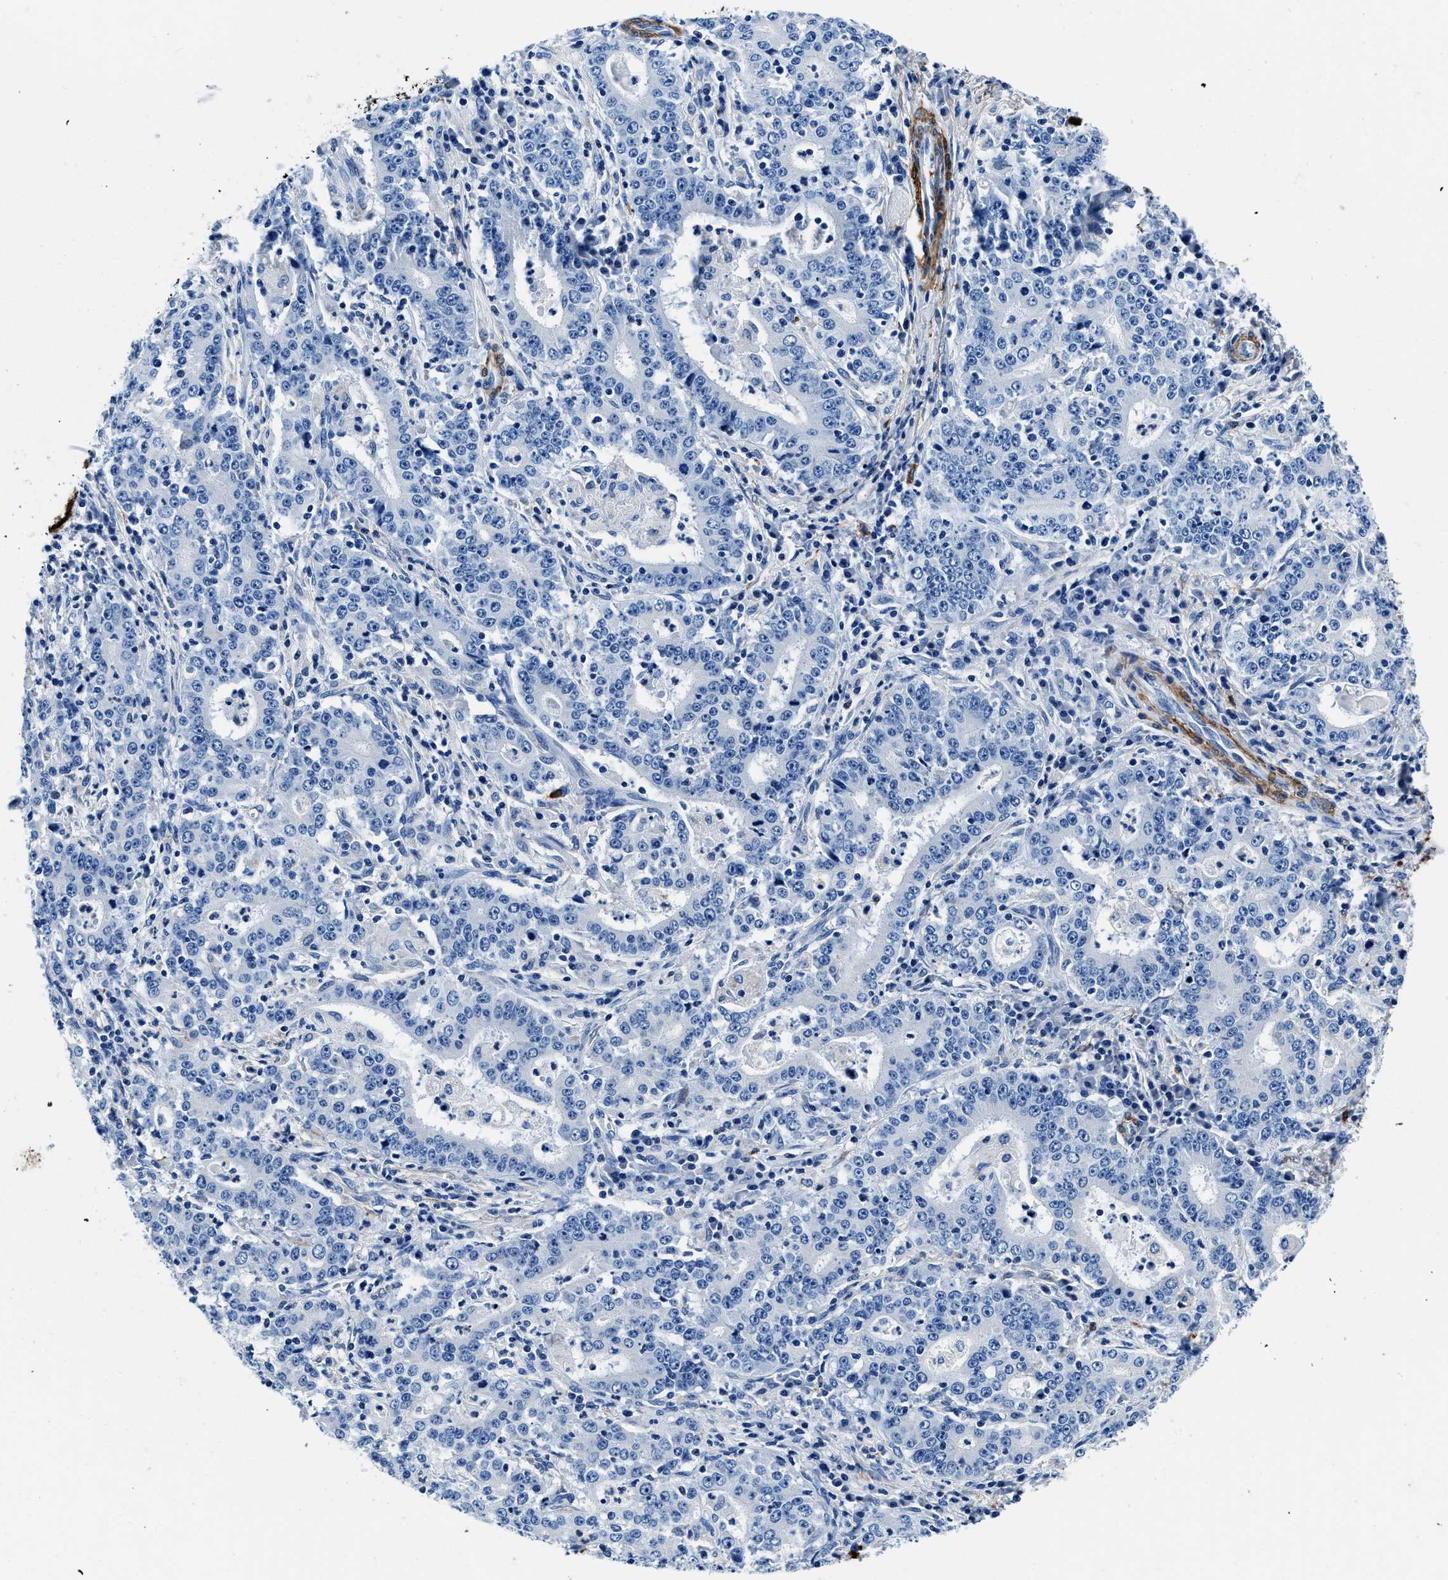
{"staining": {"intensity": "negative", "quantity": "none", "location": "none"}, "tissue": "stomach cancer", "cell_type": "Tumor cells", "image_type": "cancer", "snomed": [{"axis": "morphology", "description": "Normal tissue, NOS"}, {"axis": "morphology", "description": "Adenocarcinoma, NOS"}, {"axis": "topography", "description": "Stomach, upper"}, {"axis": "topography", "description": "Stomach"}], "caption": "Immunohistochemistry photomicrograph of neoplastic tissue: adenocarcinoma (stomach) stained with DAB displays no significant protein expression in tumor cells. Nuclei are stained in blue.", "gene": "TEX261", "patient": {"sex": "male", "age": 59}}